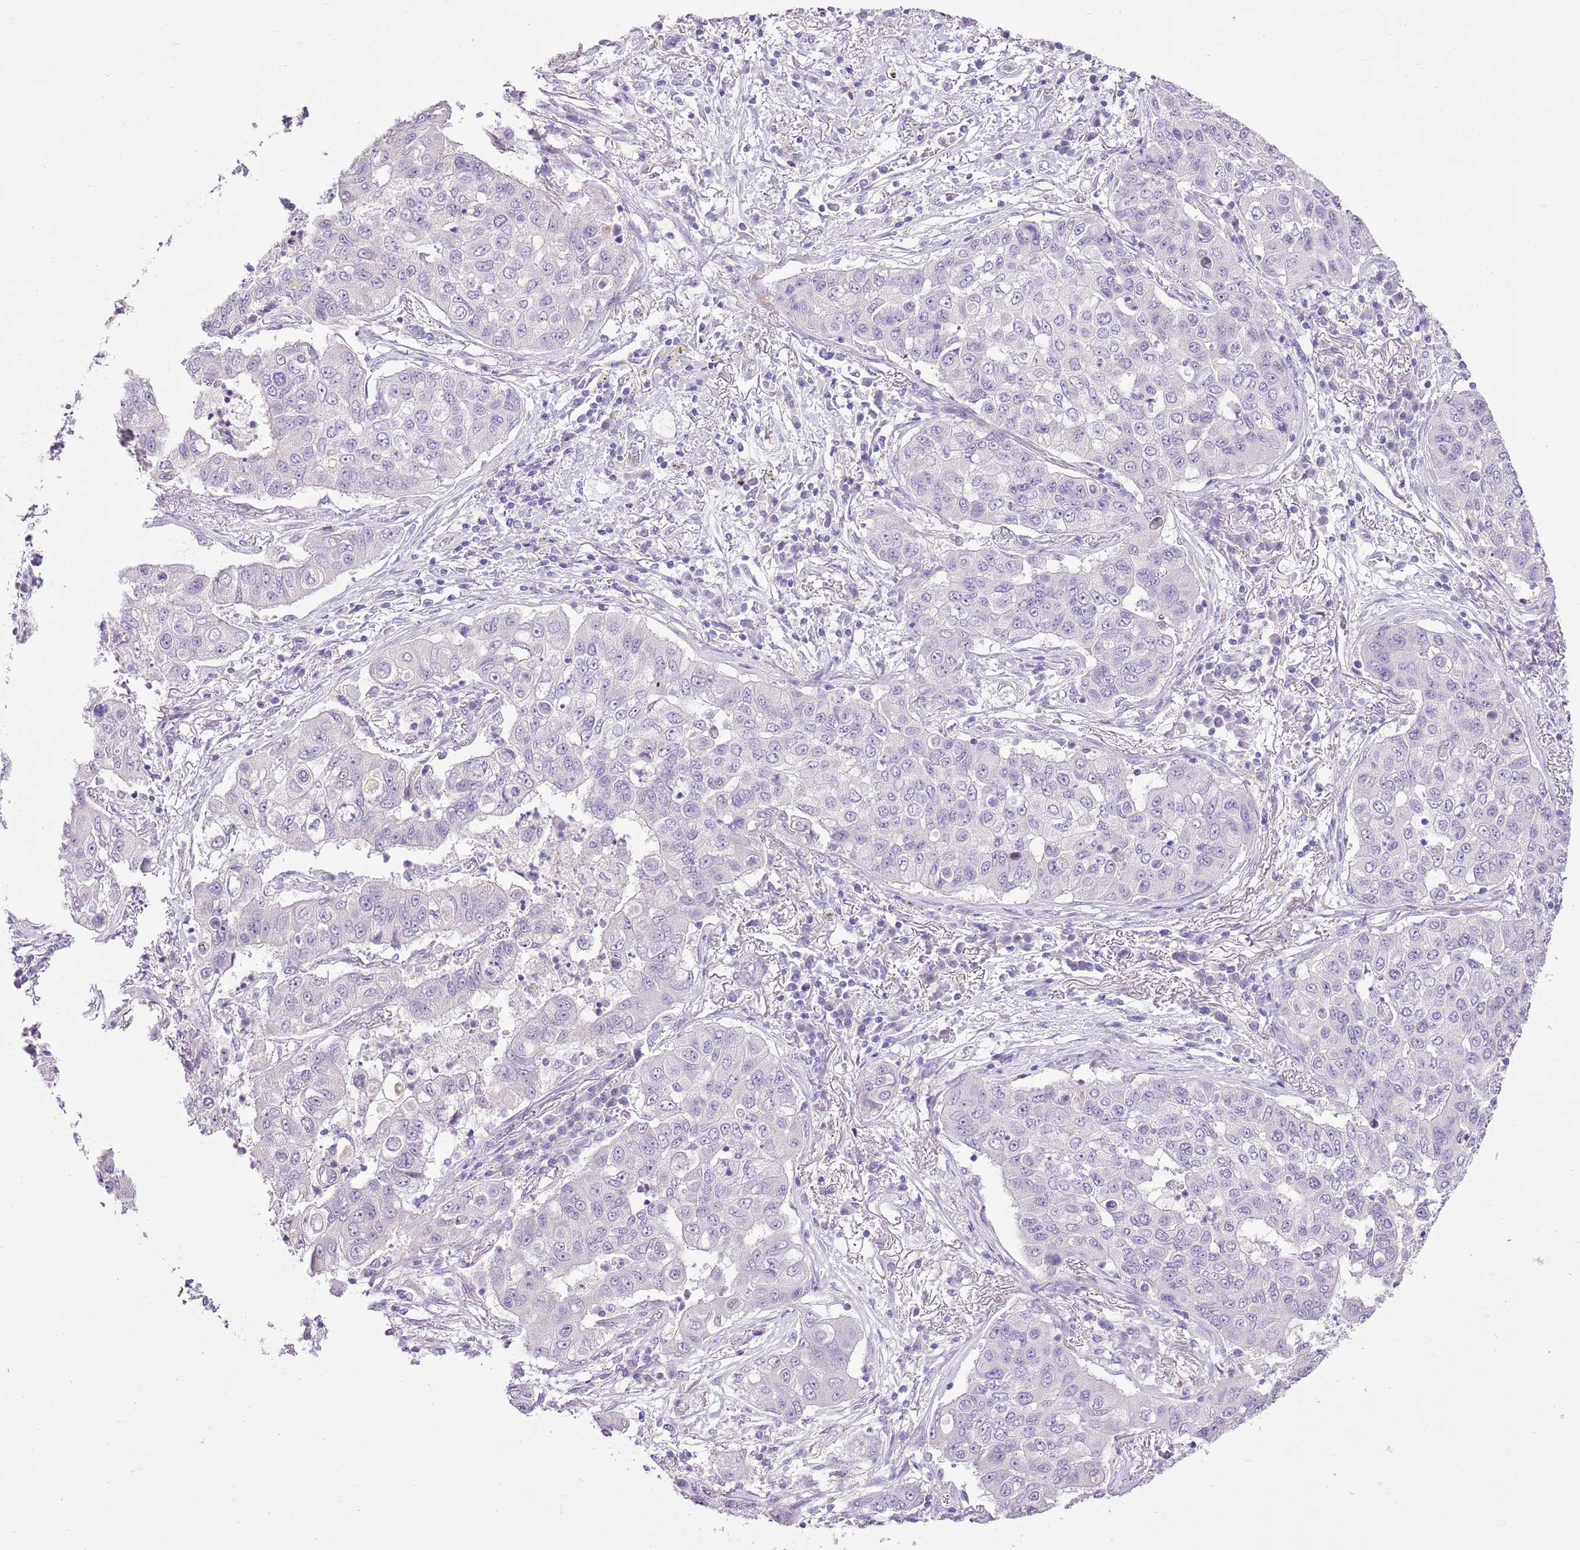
{"staining": {"intensity": "negative", "quantity": "none", "location": "none"}, "tissue": "lung cancer", "cell_type": "Tumor cells", "image_type": "cancer", "snomed": [{"axis": "morphology", "description": "Squamous cell carcinoma, NOS"}, {"axis": "topography", "description": "Lung"}], "caption": "Tumor cells show no significant positivity in lung cancer.", "gene": "XPO7", "patient": {"sex": "male", "age": 74}}